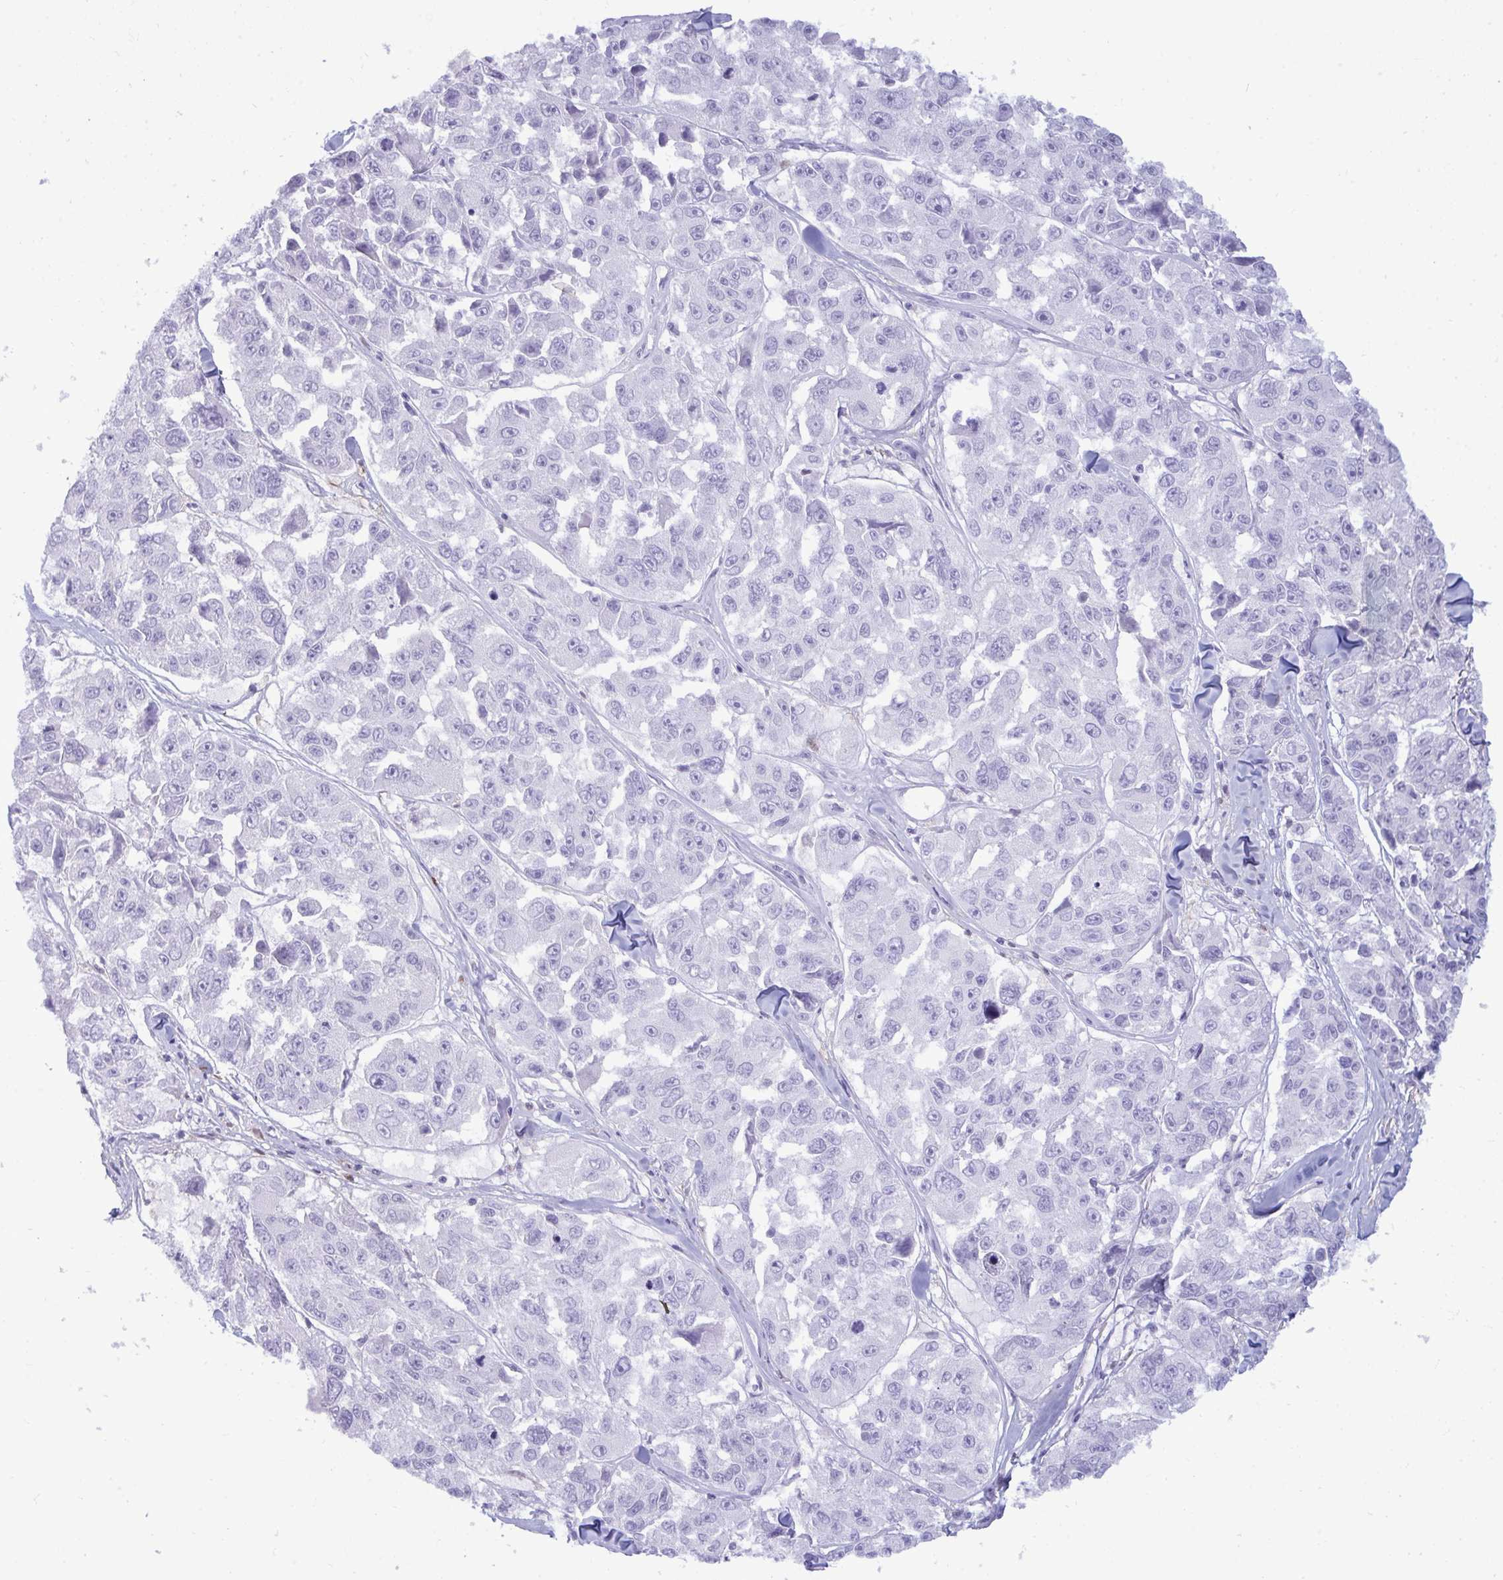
{"staining": {"intensity": "negative", "quantity": "none", "location": "none"}, "tissue": "melanoma", "cell_type": "Tumor cells", "image_type": "cancer", "snomed": [{"axis": "morphology", "description": "Malignant melanoma, NOS"}, {"axis": "topography", "description": "Skin"}], "caption": "The immunohistochemistry histopathology image has no significant expression in tumor cells of melanoma tissue.", "gene": "ANKRD60", "patient": {"sex": "female", "age": 66}}